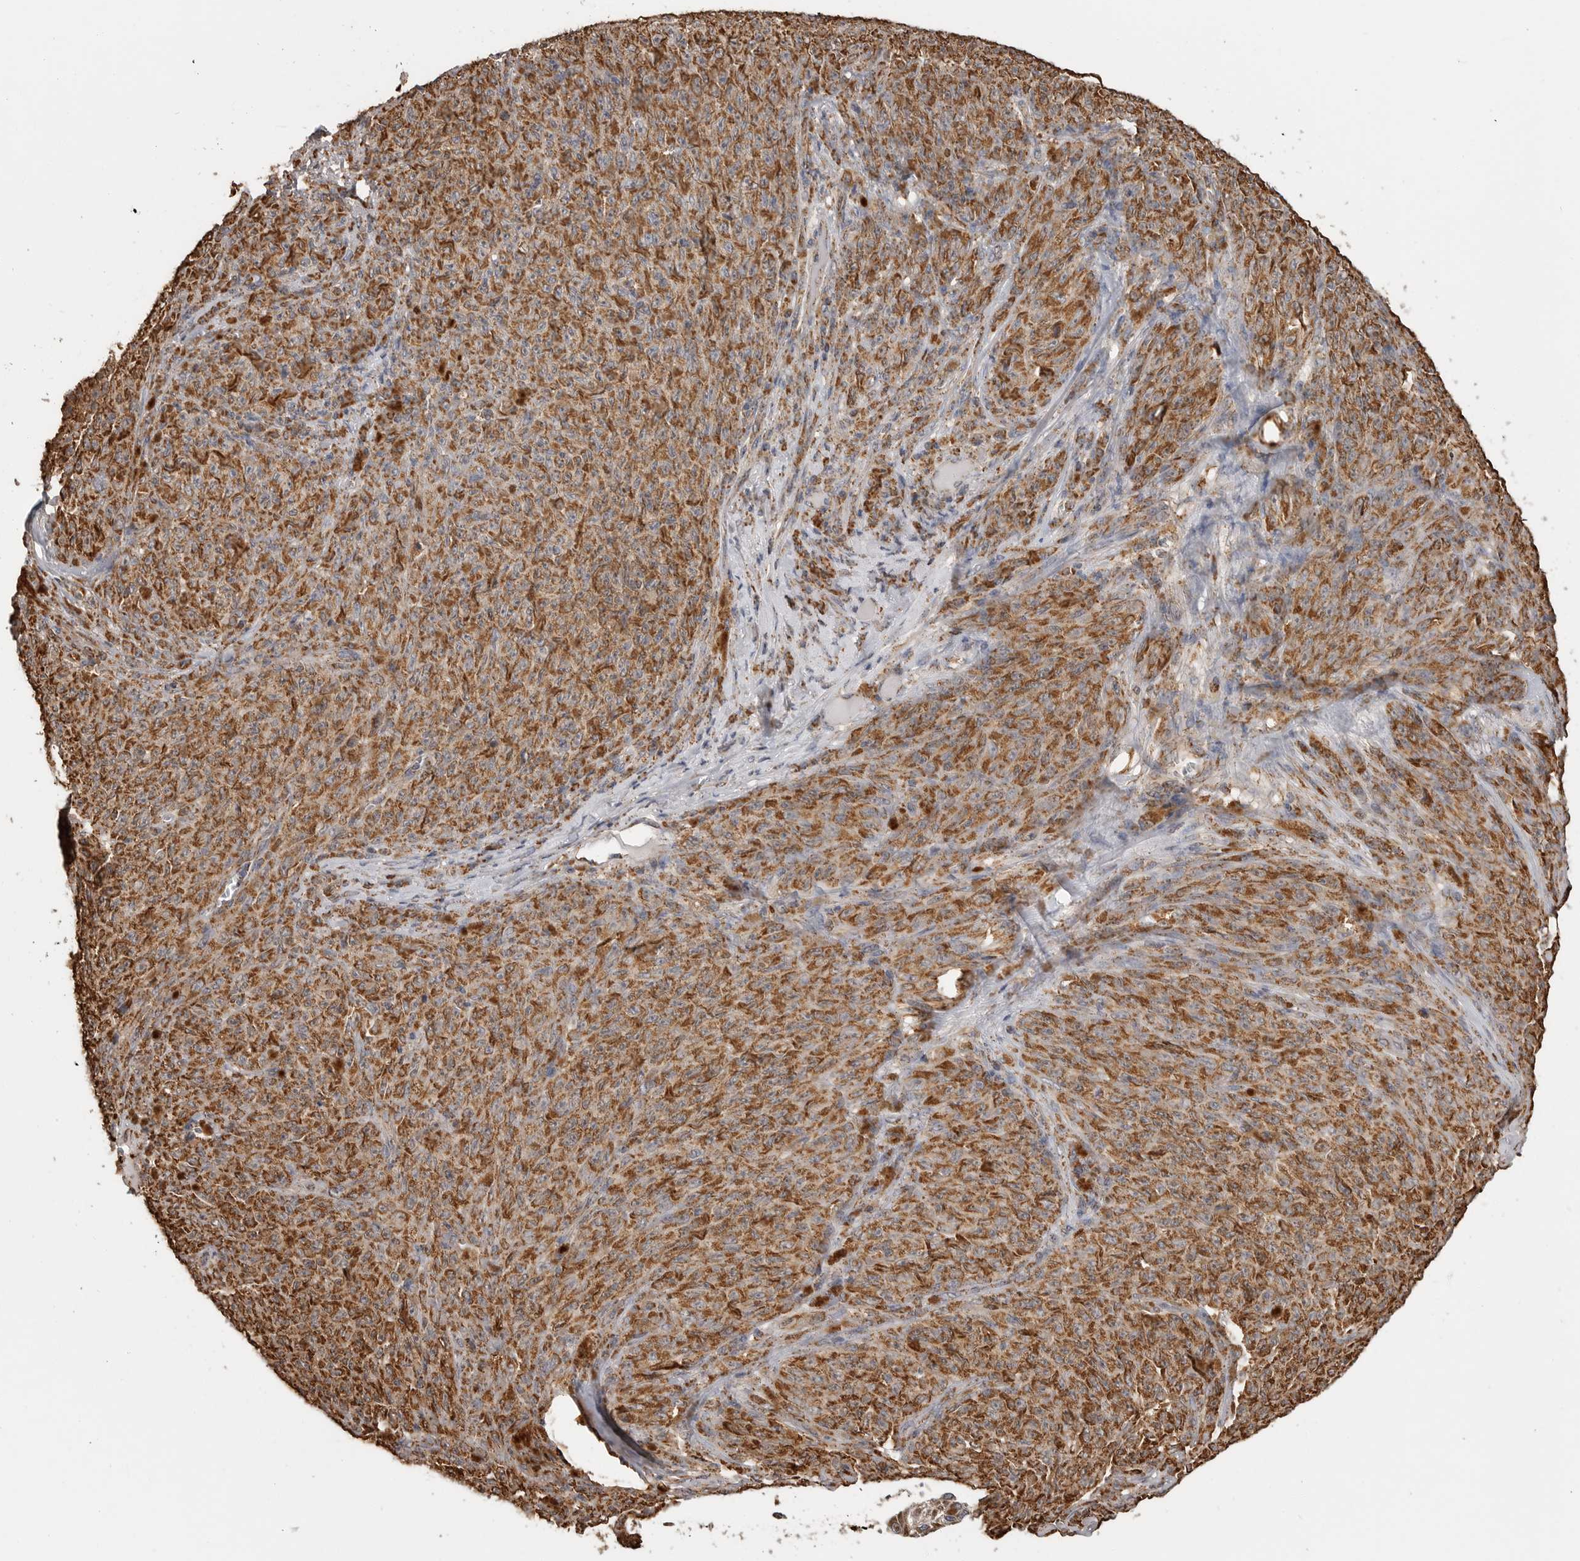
{"staining": {"intensity": "strong", "quantity": ">75%", "location": "cytoplasmic/membranous"}, "tissue": "melanoma", "cell_type": "Tumor cells", "image_type": "cancer", "snomed": [{"axis": "morphology", "description": "Malignant melanoma, NOS"}, {"axis": "topography", "description": "Skin"}], "caption": "DAB immunohistochemical staining of human malignant melanoma displays strong cytoplasmic/membranous protein positivity in about >75% of tumor cells. Nuclei are stained in blue.", "gene": "GCNT2", "patient": {"sex": "female", "age": 82}}